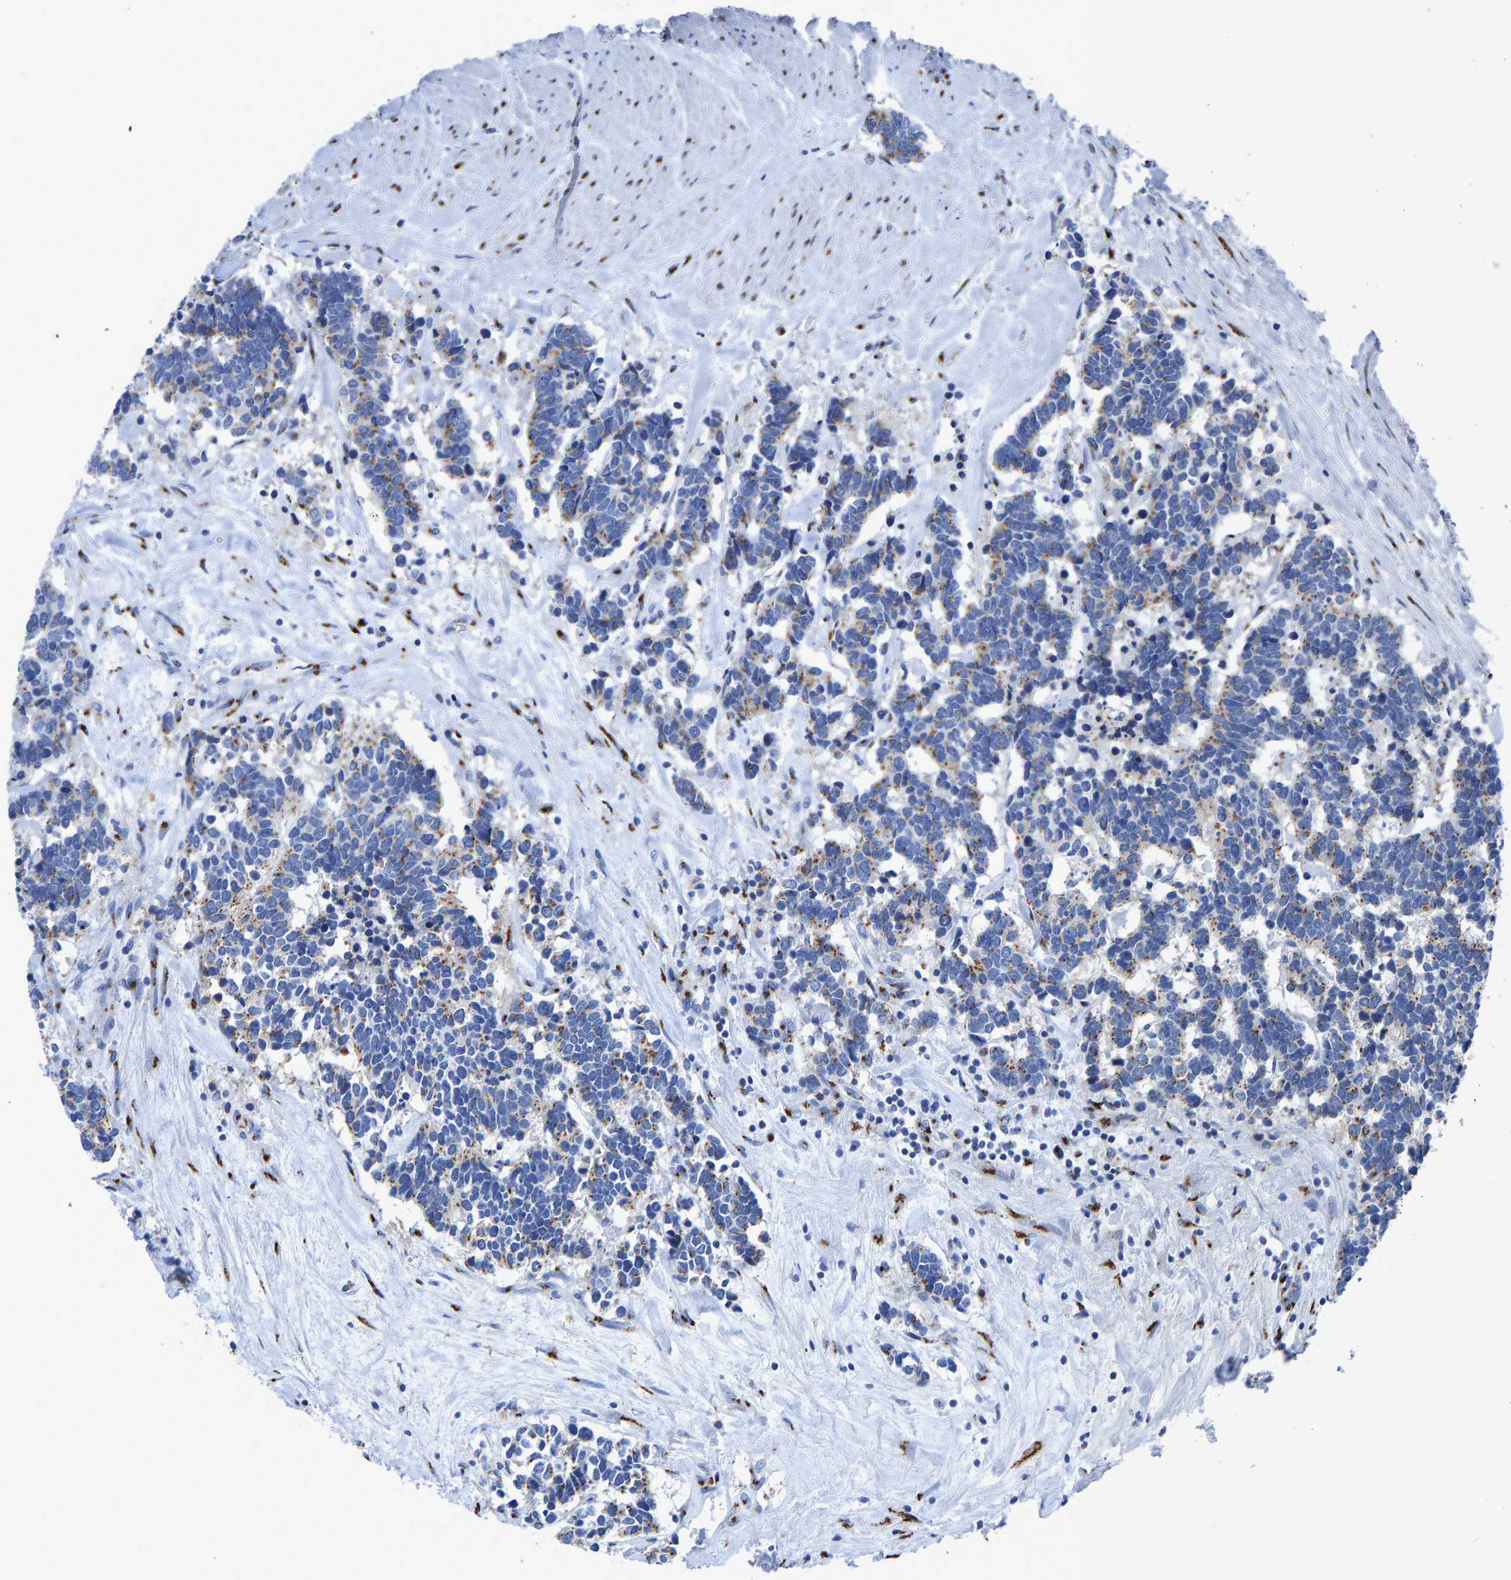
{"staining": {"intensity": "moderate", "quantity": "25%-75%", "location": "cytoplasmic/membranous"}, "tissue": "carcinoid", "cell_type": "Tumor cells", "image_type": "cancer", "snomed": [{"axis": "morphology", "description": "Carcinoma, NOS"}, {"axis": "morphology", "description": "Carcinoid, malignant, NOS"}, {"axis": "topography", "description": "Urinary bladder"}], "caption": "Tumor cells reveal medium levels of moderate cytoplasmic/membranous expression in approximately 25%-75% of cells in carcinoma. Immunohistochemistry (ihc) stains the protein of interest in brown and the nuclei are stained blue.", "gene": "TMEM87A", "patient": {"sex": "male", "age": 57}}